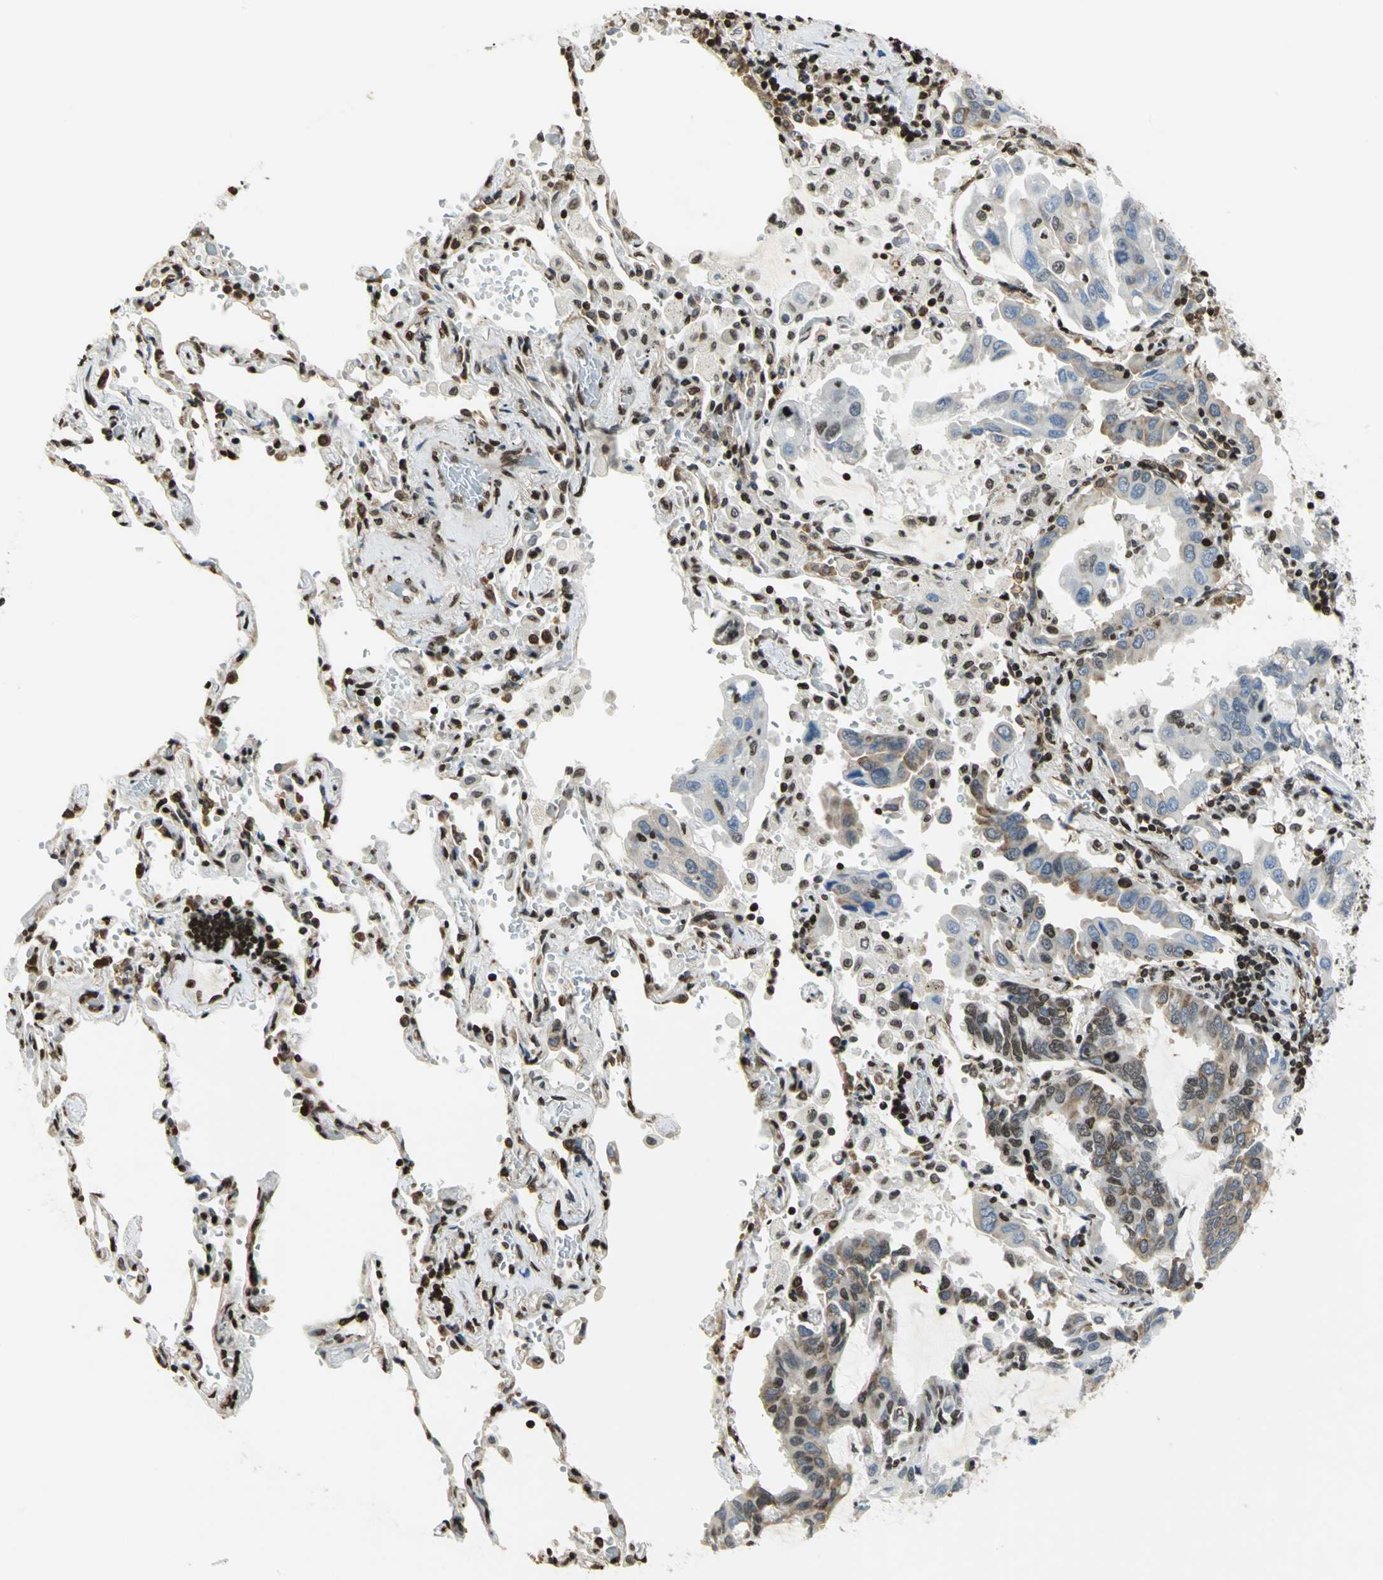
{"staining": {"intensity": "moderate", "quantity": "25%-75%", "location": "cytoplasmic/membranous,nuclear"}, "tissue": "lung cancer", "cell_type": "Tumor cells", "image_type": "cancer", "snomed": [{"axis": "morphology", "description": "Adenocarcinoma, NOS"}, {"axis": "topography", "description": "Lung"}], "caption": "A brown stain labels moderate cytoplasmic/membranous and nuclear staining of a protein in human lung adenocarcinoma tumor cells.", "gene": "HMGB1", "patient": {"sex": "male", "age": 64}}